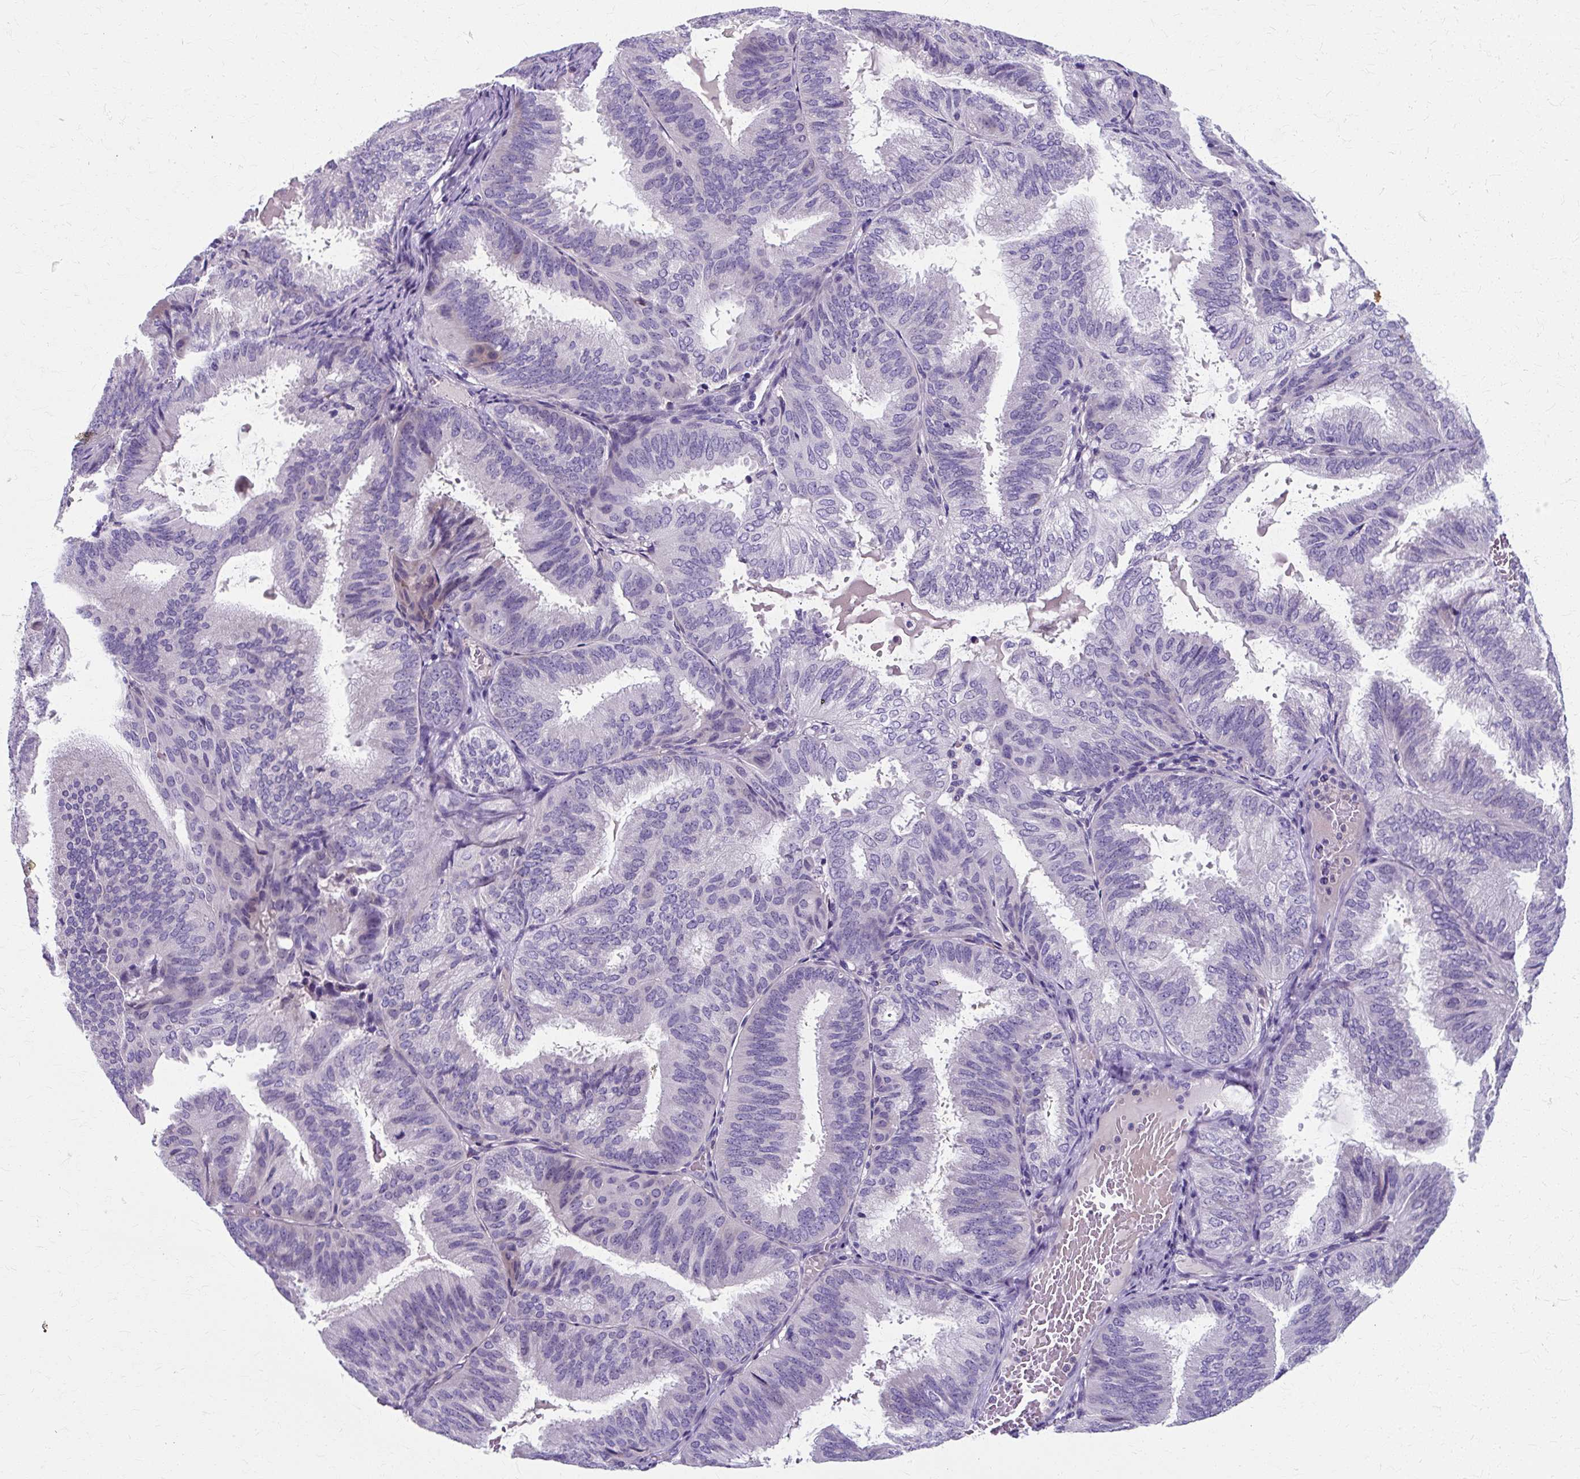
{"staining": {"intensity": "negative", "quantity": "none", "location": "none"}, "tissue": "endometrial cancer", "cell_type": "Tumor cells", "image_type": "cancer", "snomed": [{"axis": "morphology", "description": "Adenocarcinoma, NOS"}, {"axis": "topography", "description": "Endometrium"}], "caption": "Immunohistochemistry (IHC) of endometrial adenocarcinoma demonstrates no staining in tumor cells.", "gene": "ZNF555", "patient": {"sex": "female", "age": 49}}